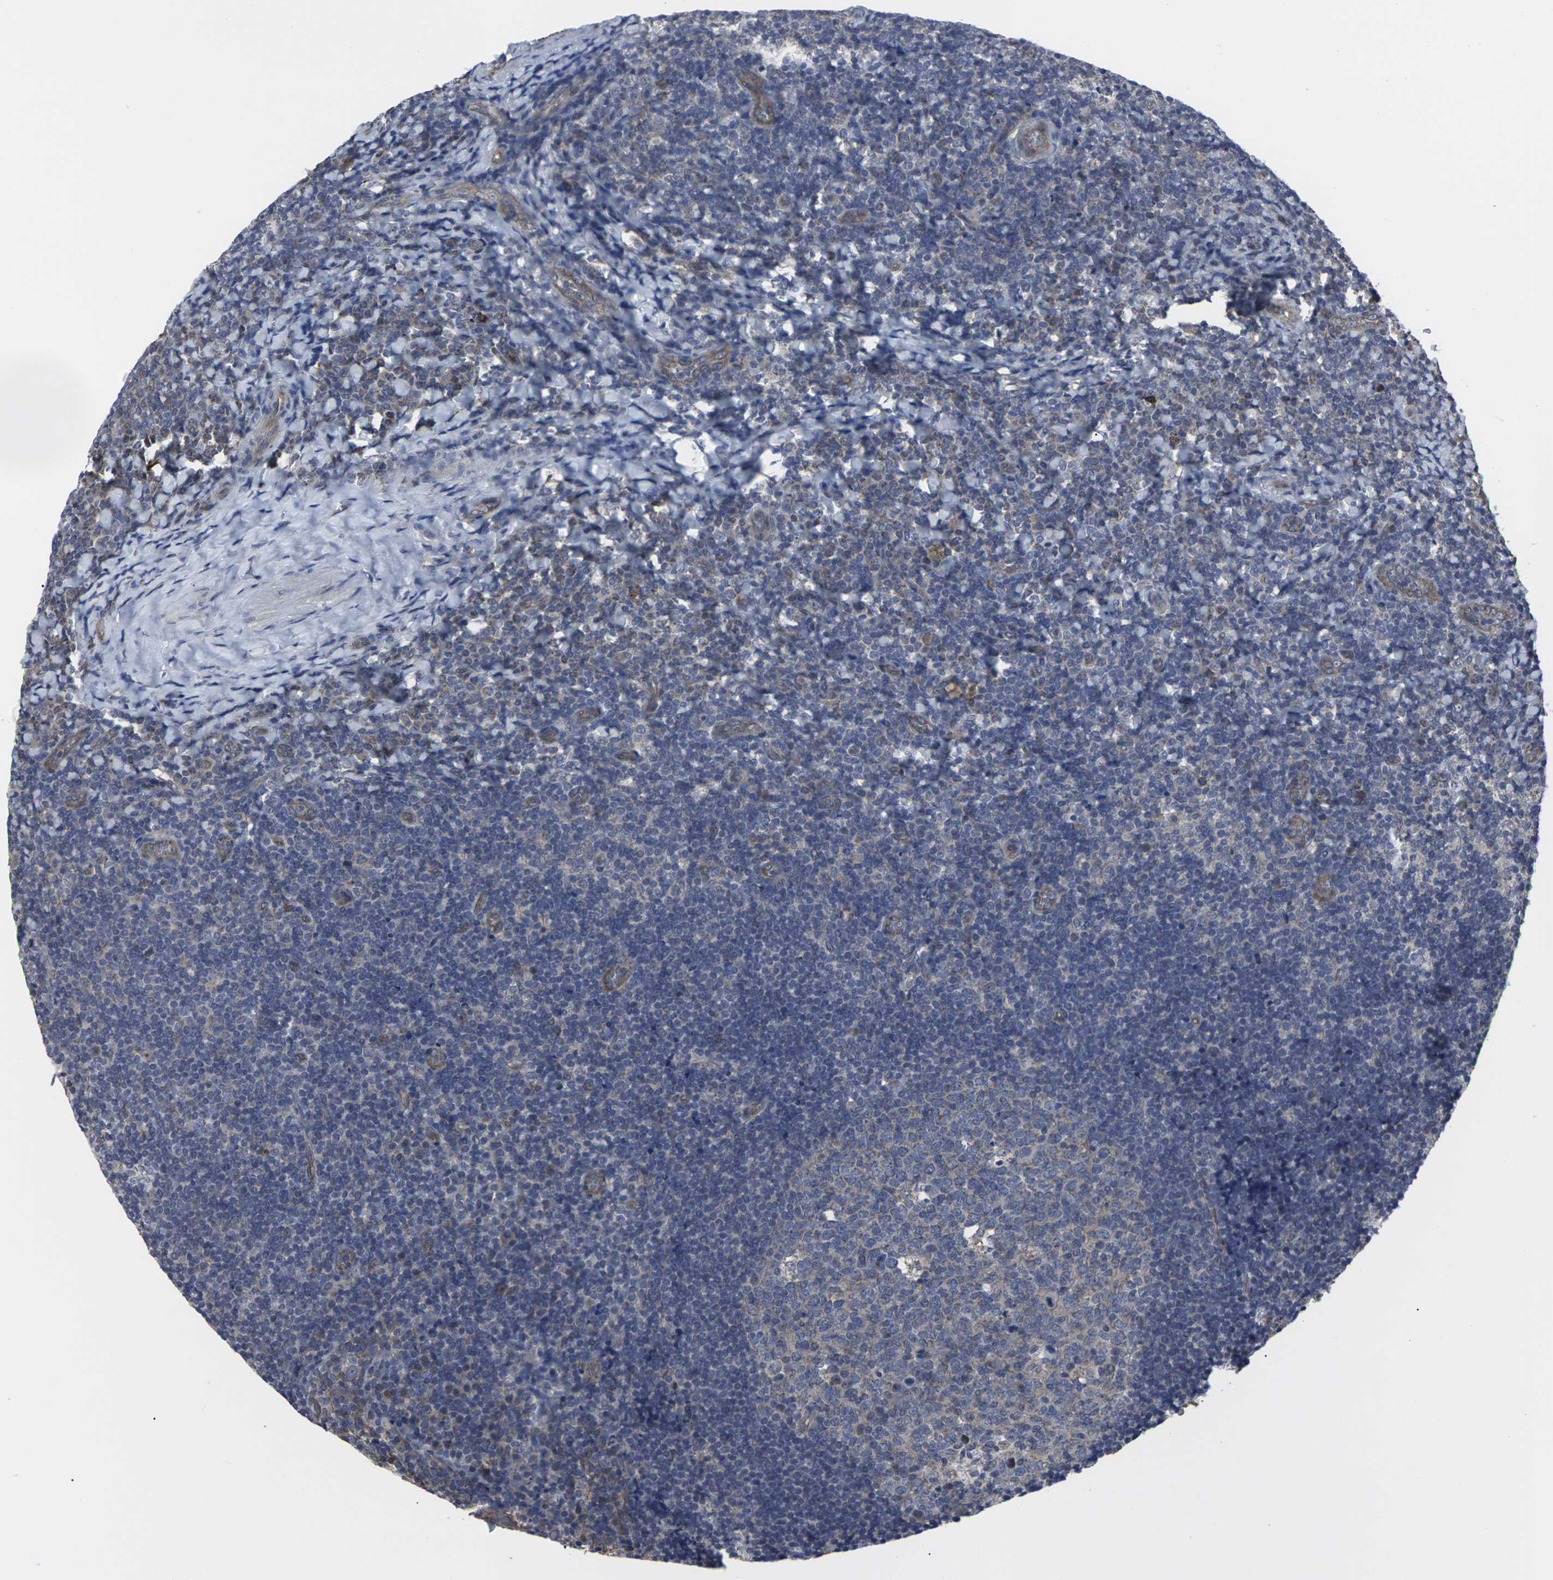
{"staining": {"intensity": "weak", "quantity": "<25%", "location": "cytoplasmic/membranous"}, "tissue": "tonsil", "cell_type": "Germinal center cells", "image_type": "normal", "snomed": [{"axis": "morphology", "description": "Normal tissue, NOS"}, {"axis": "topography", "description": "Tonsil"}], "caption": "Tonsil was stained to show a protein in brown. There is no significant staining in germinal center cells. (DAB (3,3'-diaminobenzidine) immunohistochemistry visualized using brightfield microscopy, high magnification).", "gene": "MAPKAPK2", "patient": {"sex": "male", "age": 37}}